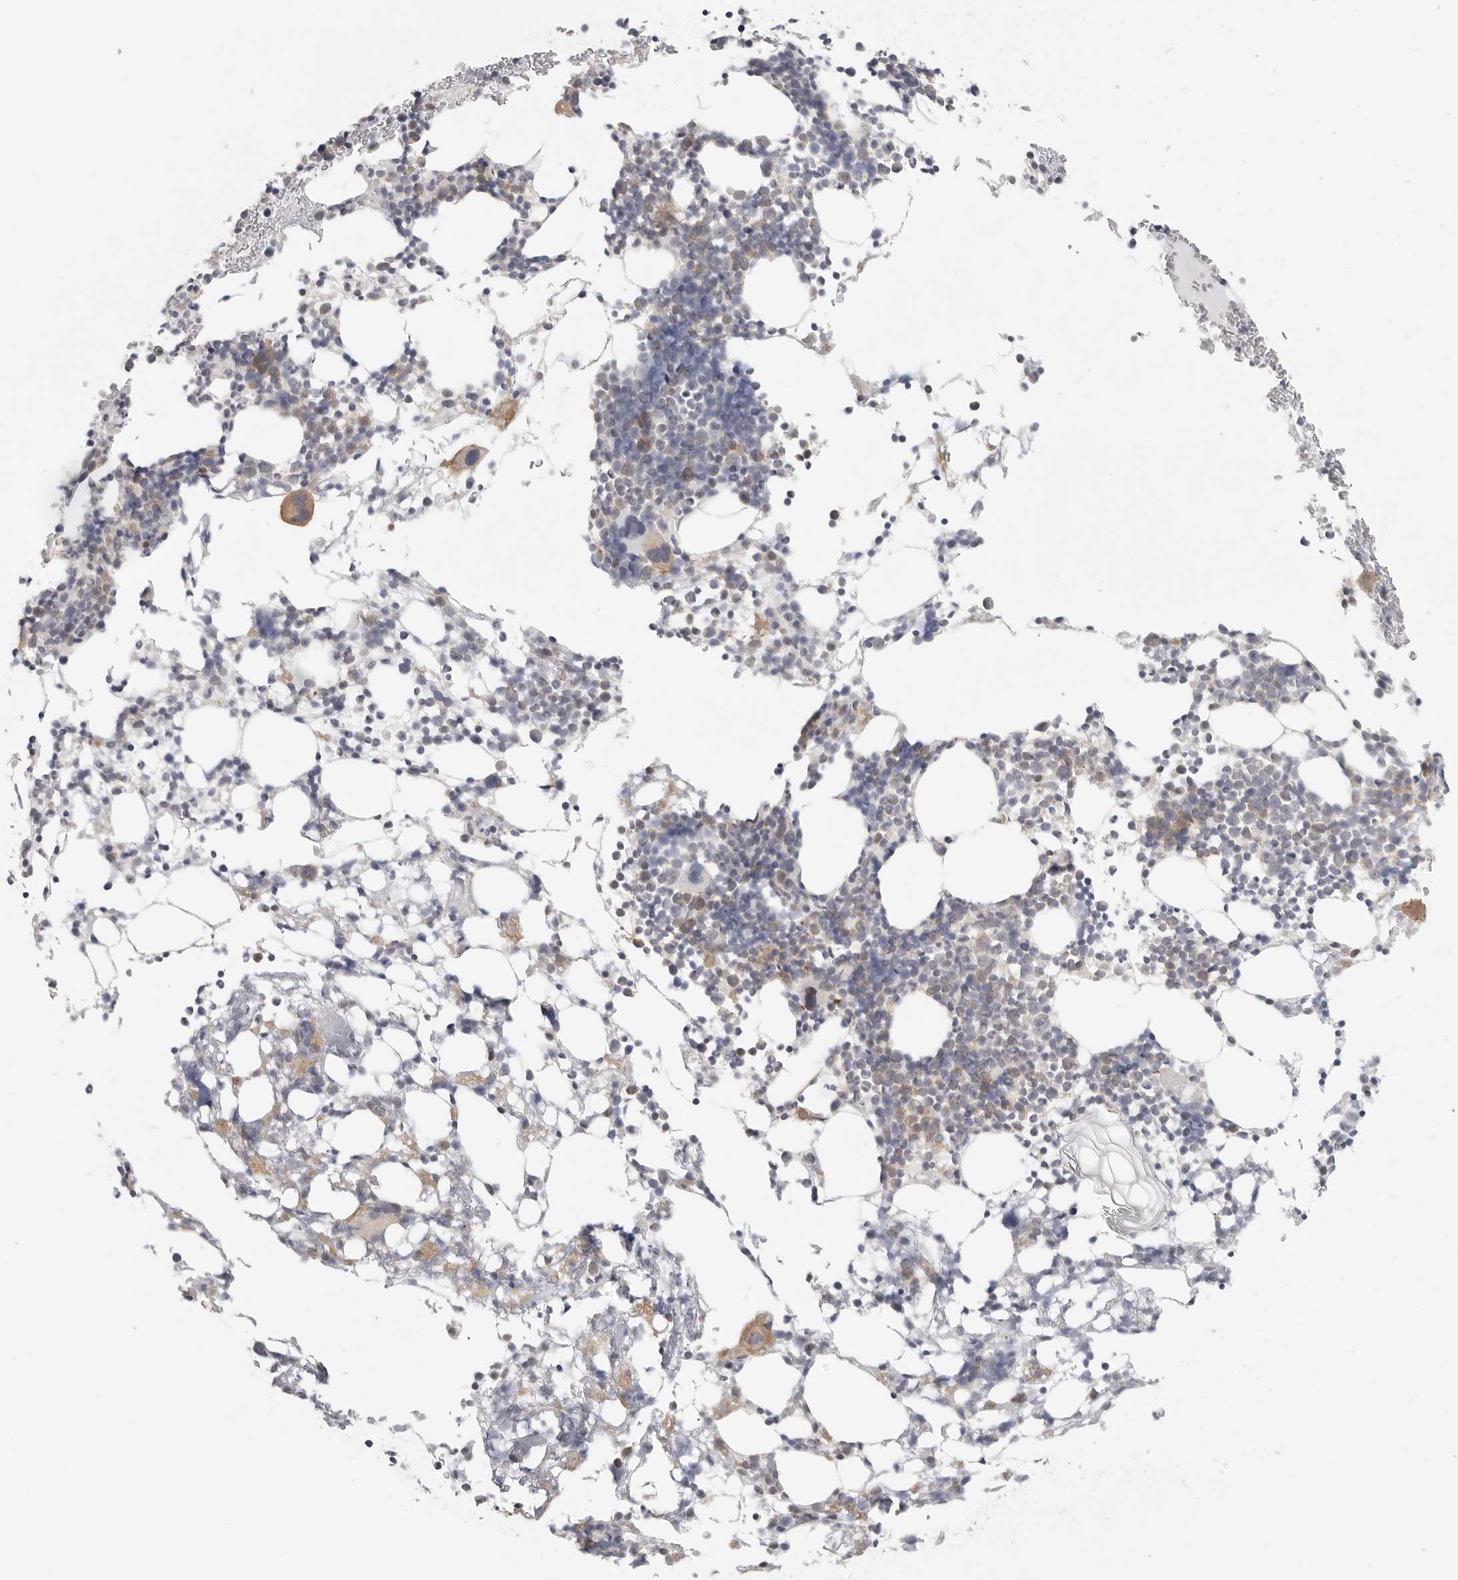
{"staining": {"intensity": "moderate", "quantity": "<25%", "location": "cytoplasmic/membranous"}, "tissue": "bone marrow", "cell_type": "Hematopoietic cells", "image_type": "normal", "snomed": [{"axis": "morphology", "description": "Normal tissue, NOS"}, {"axis": "morphology", "description": "Inflammation, NOS"}, {"axis": "topography", "description": "Bone marrow"}], "caption": "Moderate cytoplasmic/membranous expression for a protein is appreciated in about <25% of hematopoietic cells of normal bone marrow using immunohistochemistry.", "gene": "HDAC6", "patient": {"sex": "male", "age": 44}}